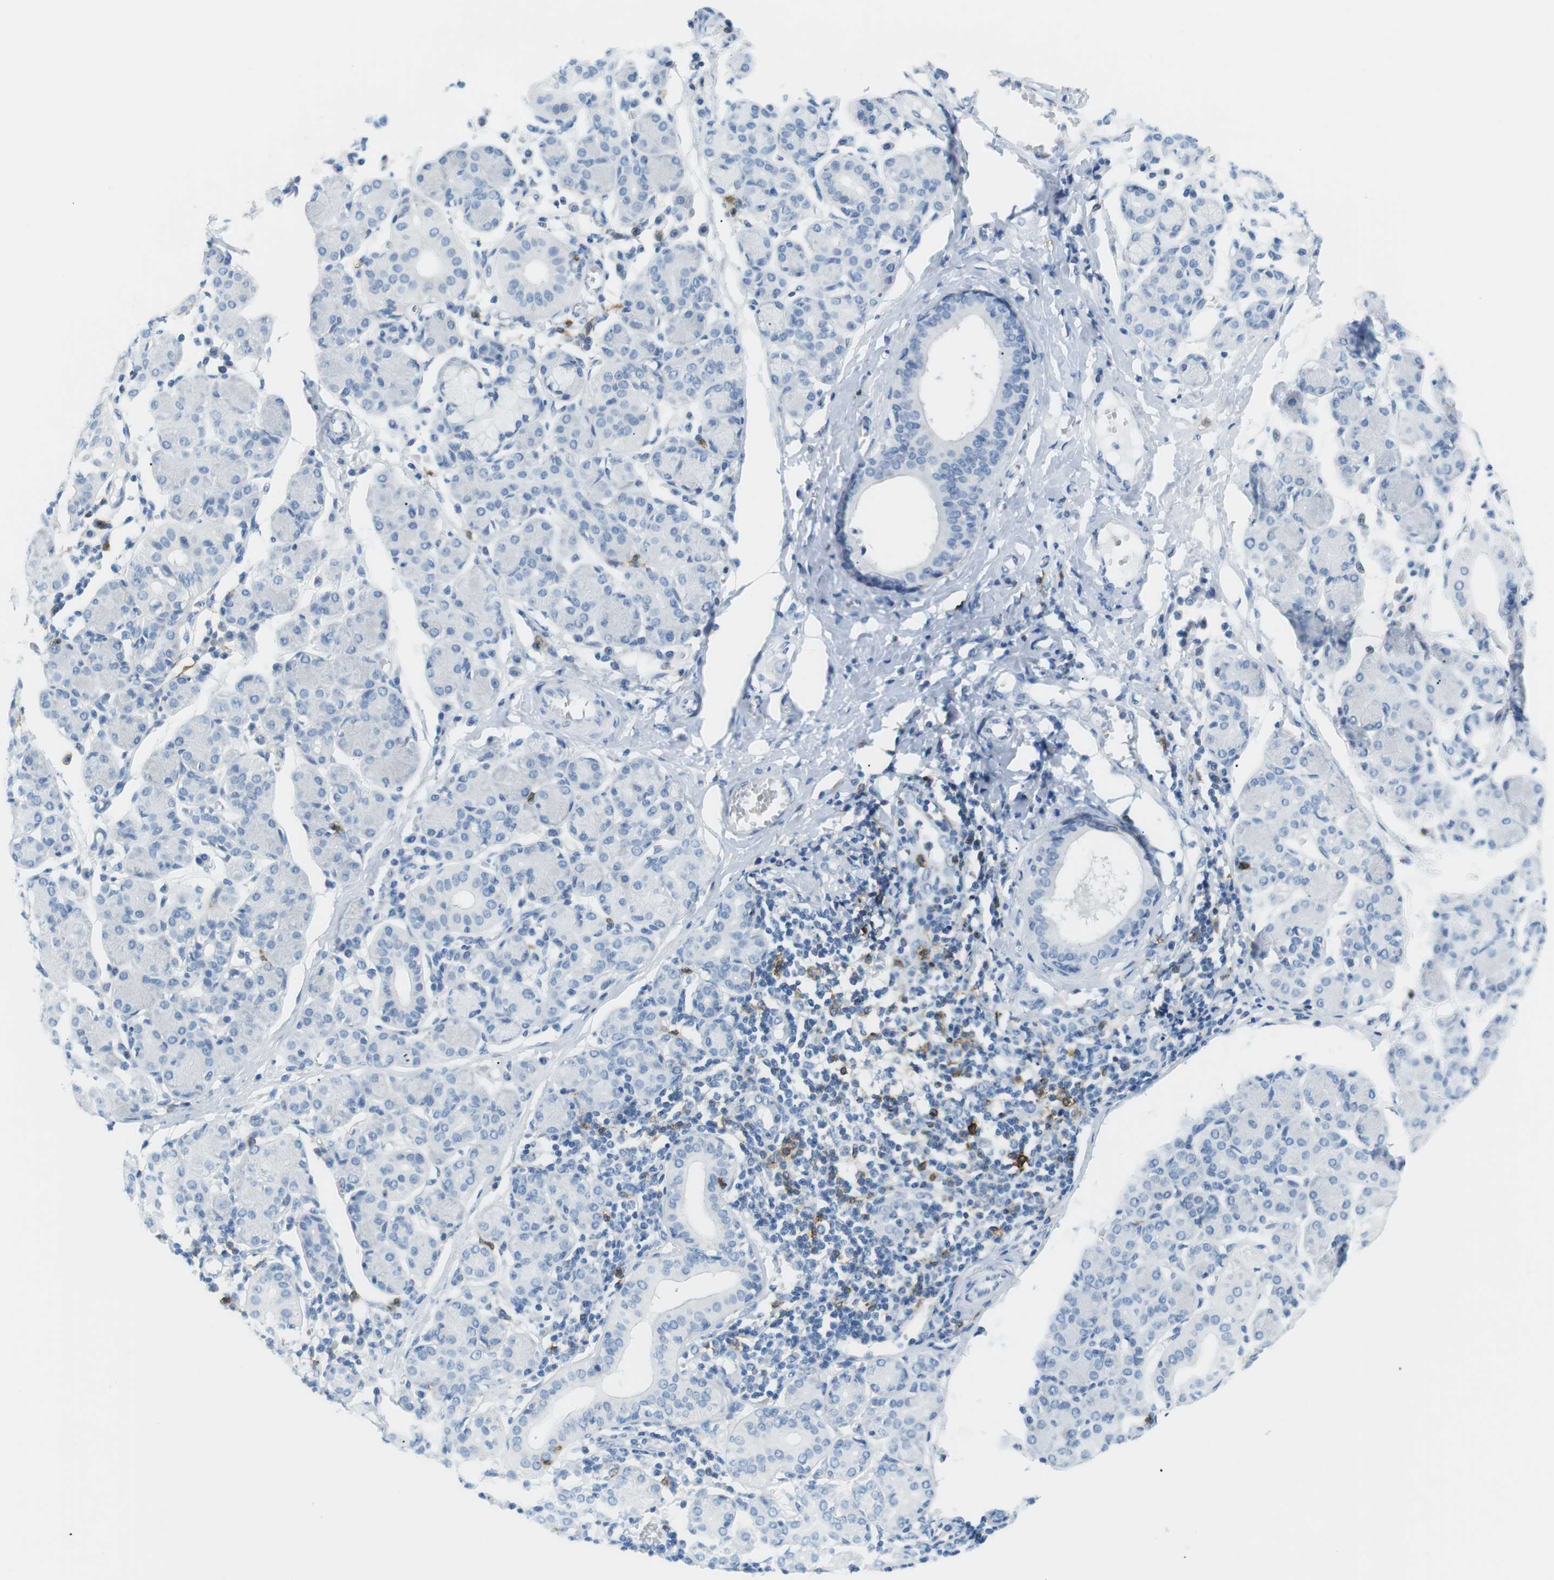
{"staining": {"intensity": "negative", "quantity": "none", "location": "none"}, "tissue": "salivary gland", "cell_type": "Glandular cells", "image_type": "normal", "snomed": [{"axis": "morphology", "description": "Normal tissue, NOS"}, {"axis": "morphology", "description": "Inflammation, NOS"}, {"axis": "topography", "description": "Lymph node"}, {"axis": "topography", "description": "Salivary gland"}], "caption": "Salivary gland stained for a protein using immunohistochemistry shows no positivity glandular cells.", "gene": "TNFRSF4", "patient": {"sex": "male", "age": 3}}